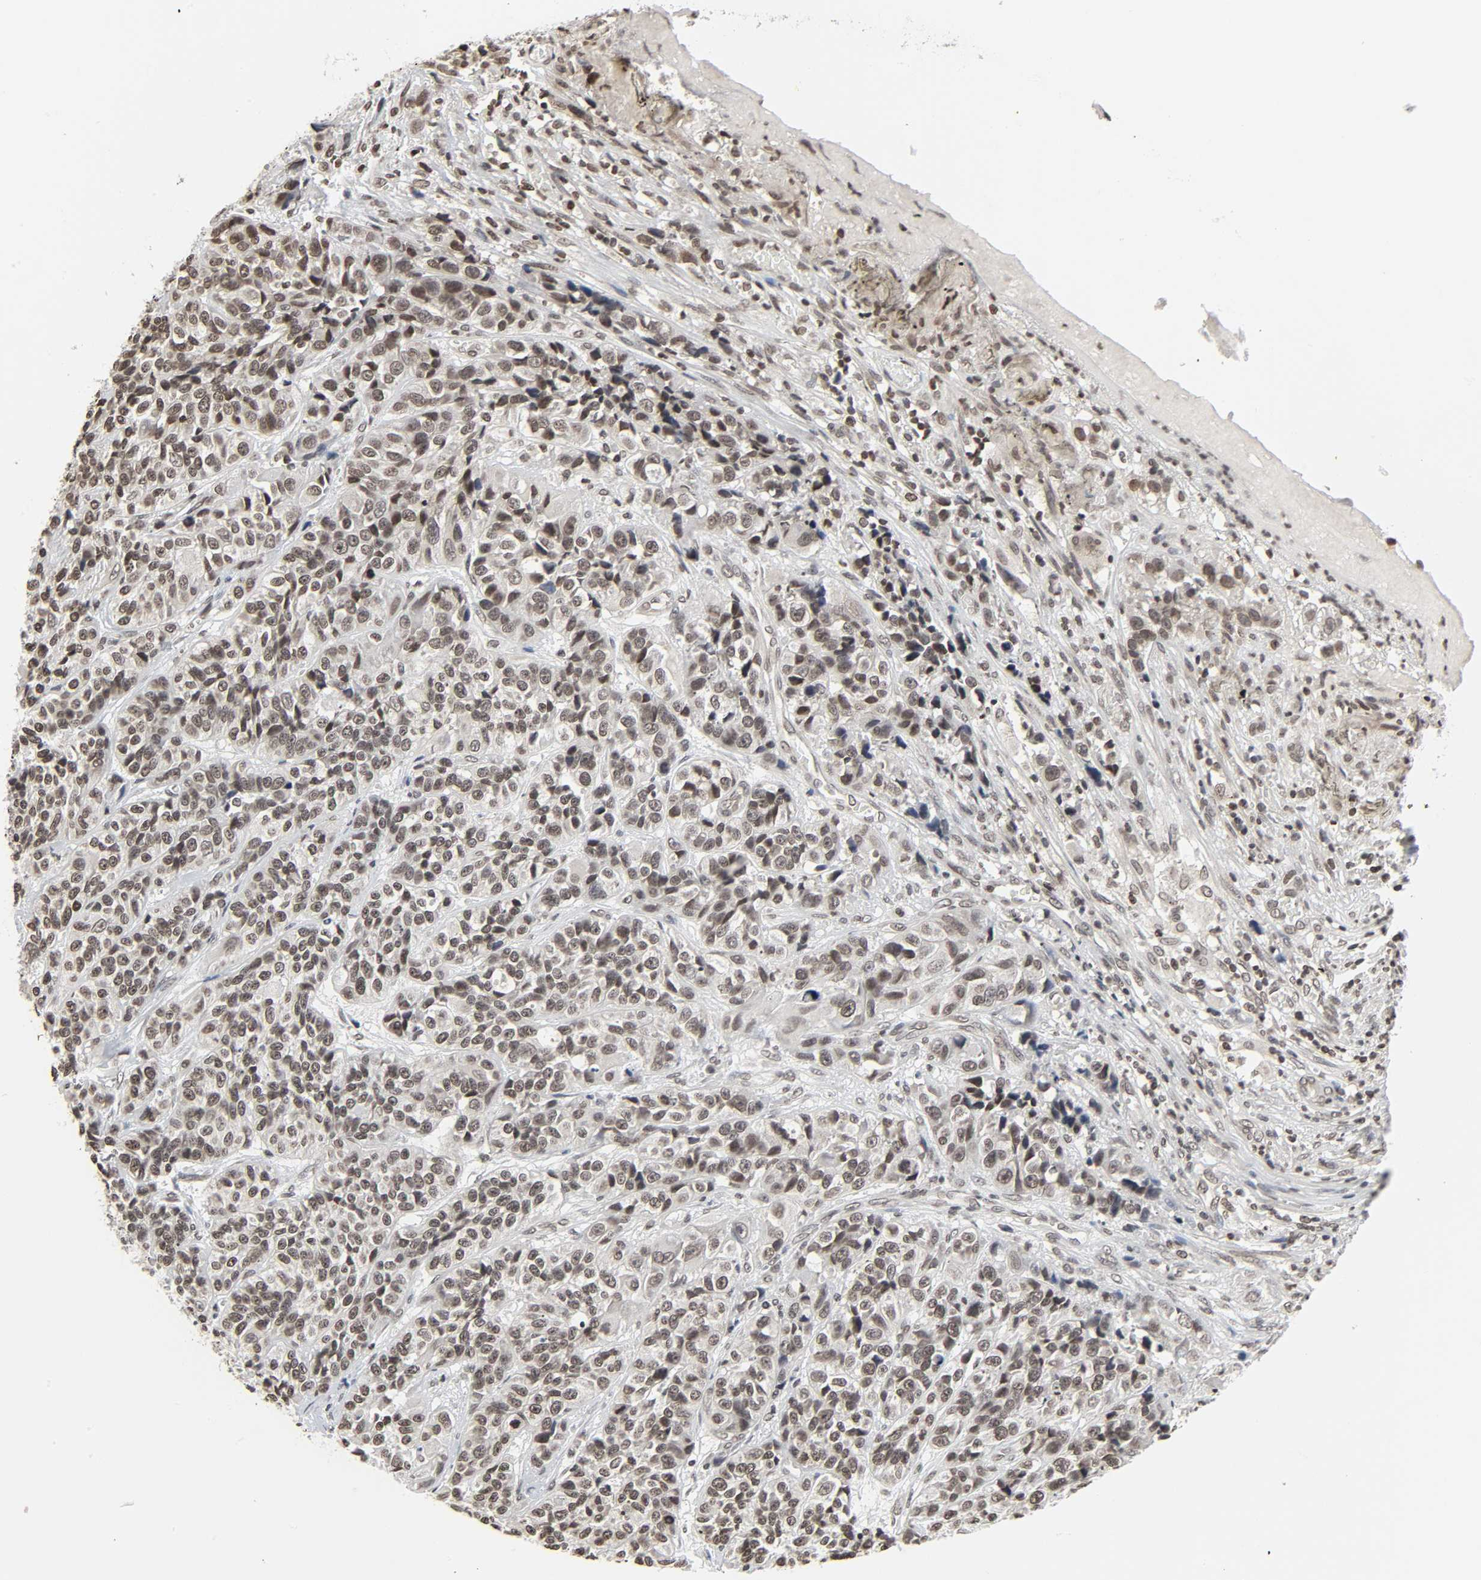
{"staining": {"intensity": "moderate", "quantity": ">75%", "location": "nuclear"}, "tissue": "urothelial cancer", "cell_type": "Tumor cells", "image_type": "cancer", "snomed": [{"axis": "morphology", "description": "Urothelial carcinoma, High grade"}, {"axis": "topography", "description": "Urinary bladder"}], "caption": "High-grade urothelial carcinoma stained for a protein demonstrates moderate nuclear positivity in tumor cells.", "gene": "ELAVL1", "patient": {"sex": "female", "age": 81}}